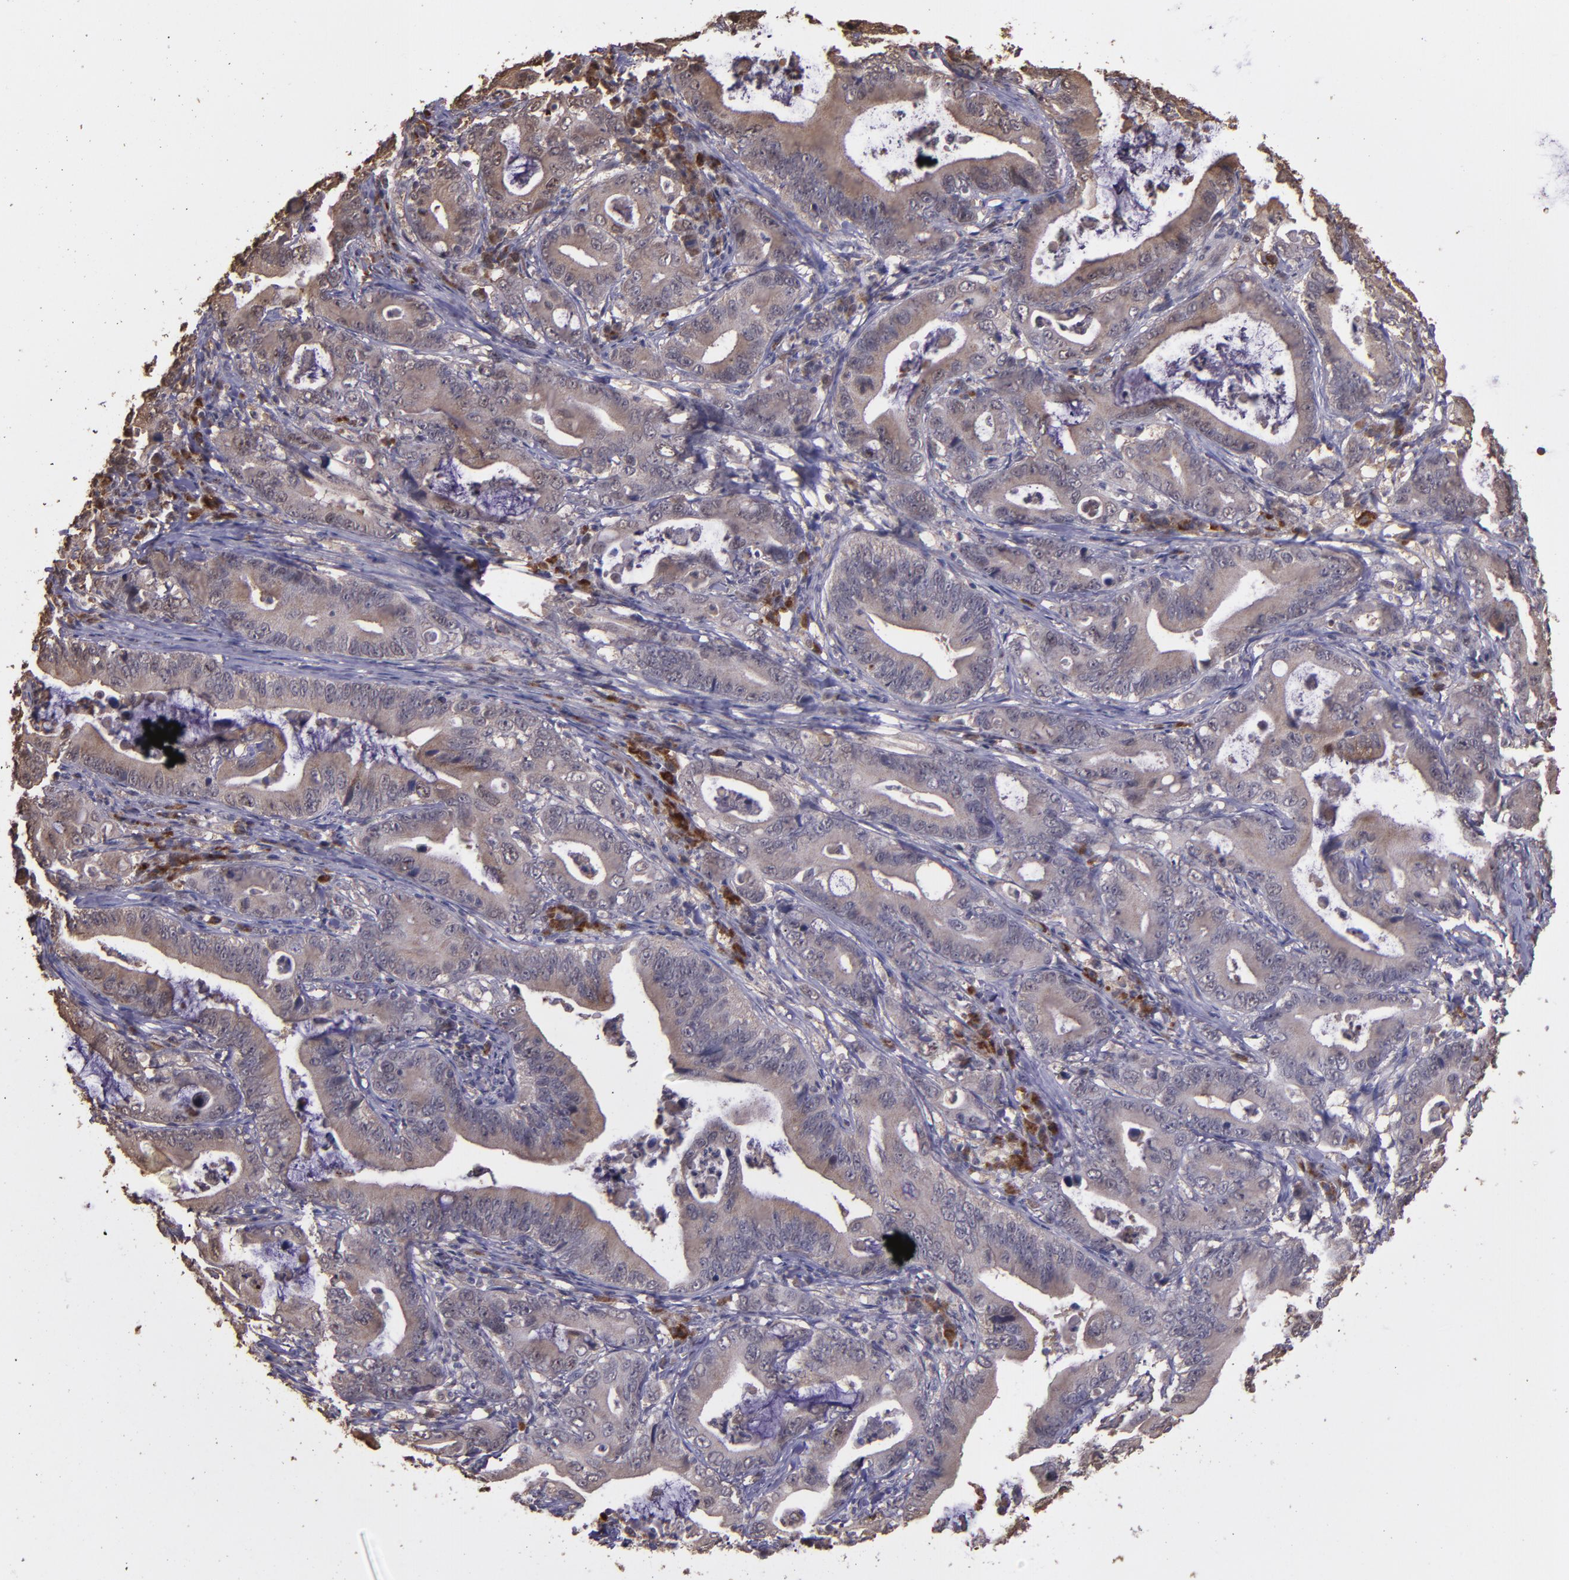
{"staining": {"intensity": "weak", "quantity": ">75%", "location": "cytoplasmic/membranous"}, "tissue": "stomach cancer", "cell_type": "Tumor cells", "image_type": "cancer", "snomed": [{"axis": "morphology", "description": "Adenocarcinoma, NOS"}, {"axis": "topography", "description": "Stomach, upper"}], "caption": "A low amount of weak cytoplasmic/membranous expression is seen in approximately >75% of tumor cells in stomach cancer tissue.", "gene": "SERPINF2", "patient": {"sex": "male", "age": 63}}